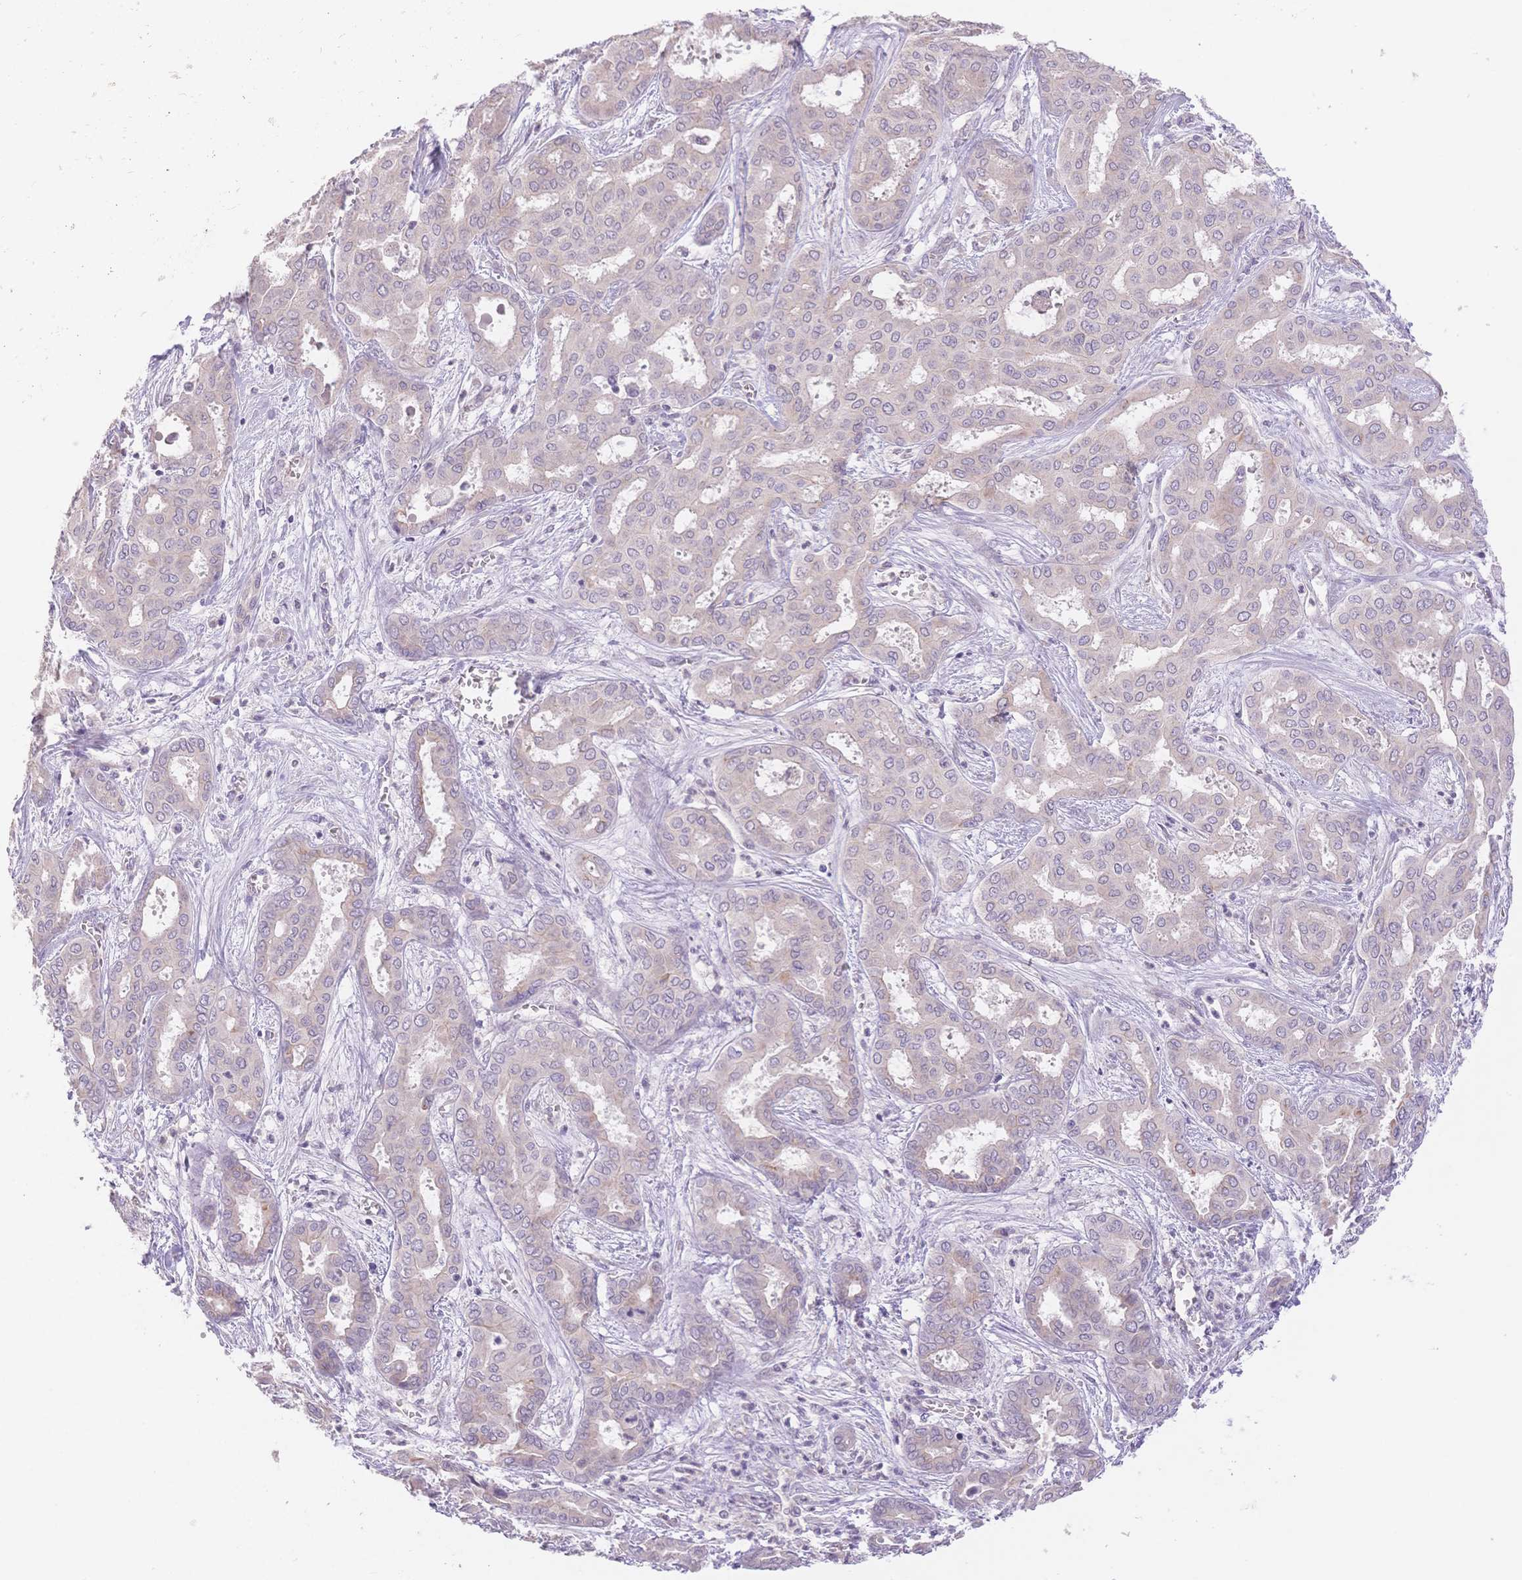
{"staining": {"intensity": "weak", "quantity": "25%-75%", "location": "cytoplasmic/membranous"}, "tissue": "liver cancer", "cell_type": "Tumor cells", "image_type": "cancer", "snomed": [{"axis": "morphology", "description": "Cholangiocarcinoma"}, {"axis": "topography", "description": "Liver"}], "caption": "There is low levels of weak cytoplasmic/membranous staining in tumor cells of liver cancer, as demonstrated by immunohistochemical staining (brown color).", "gene": "SUV39H2", "patient": {"sex": "female", "age": 64}}